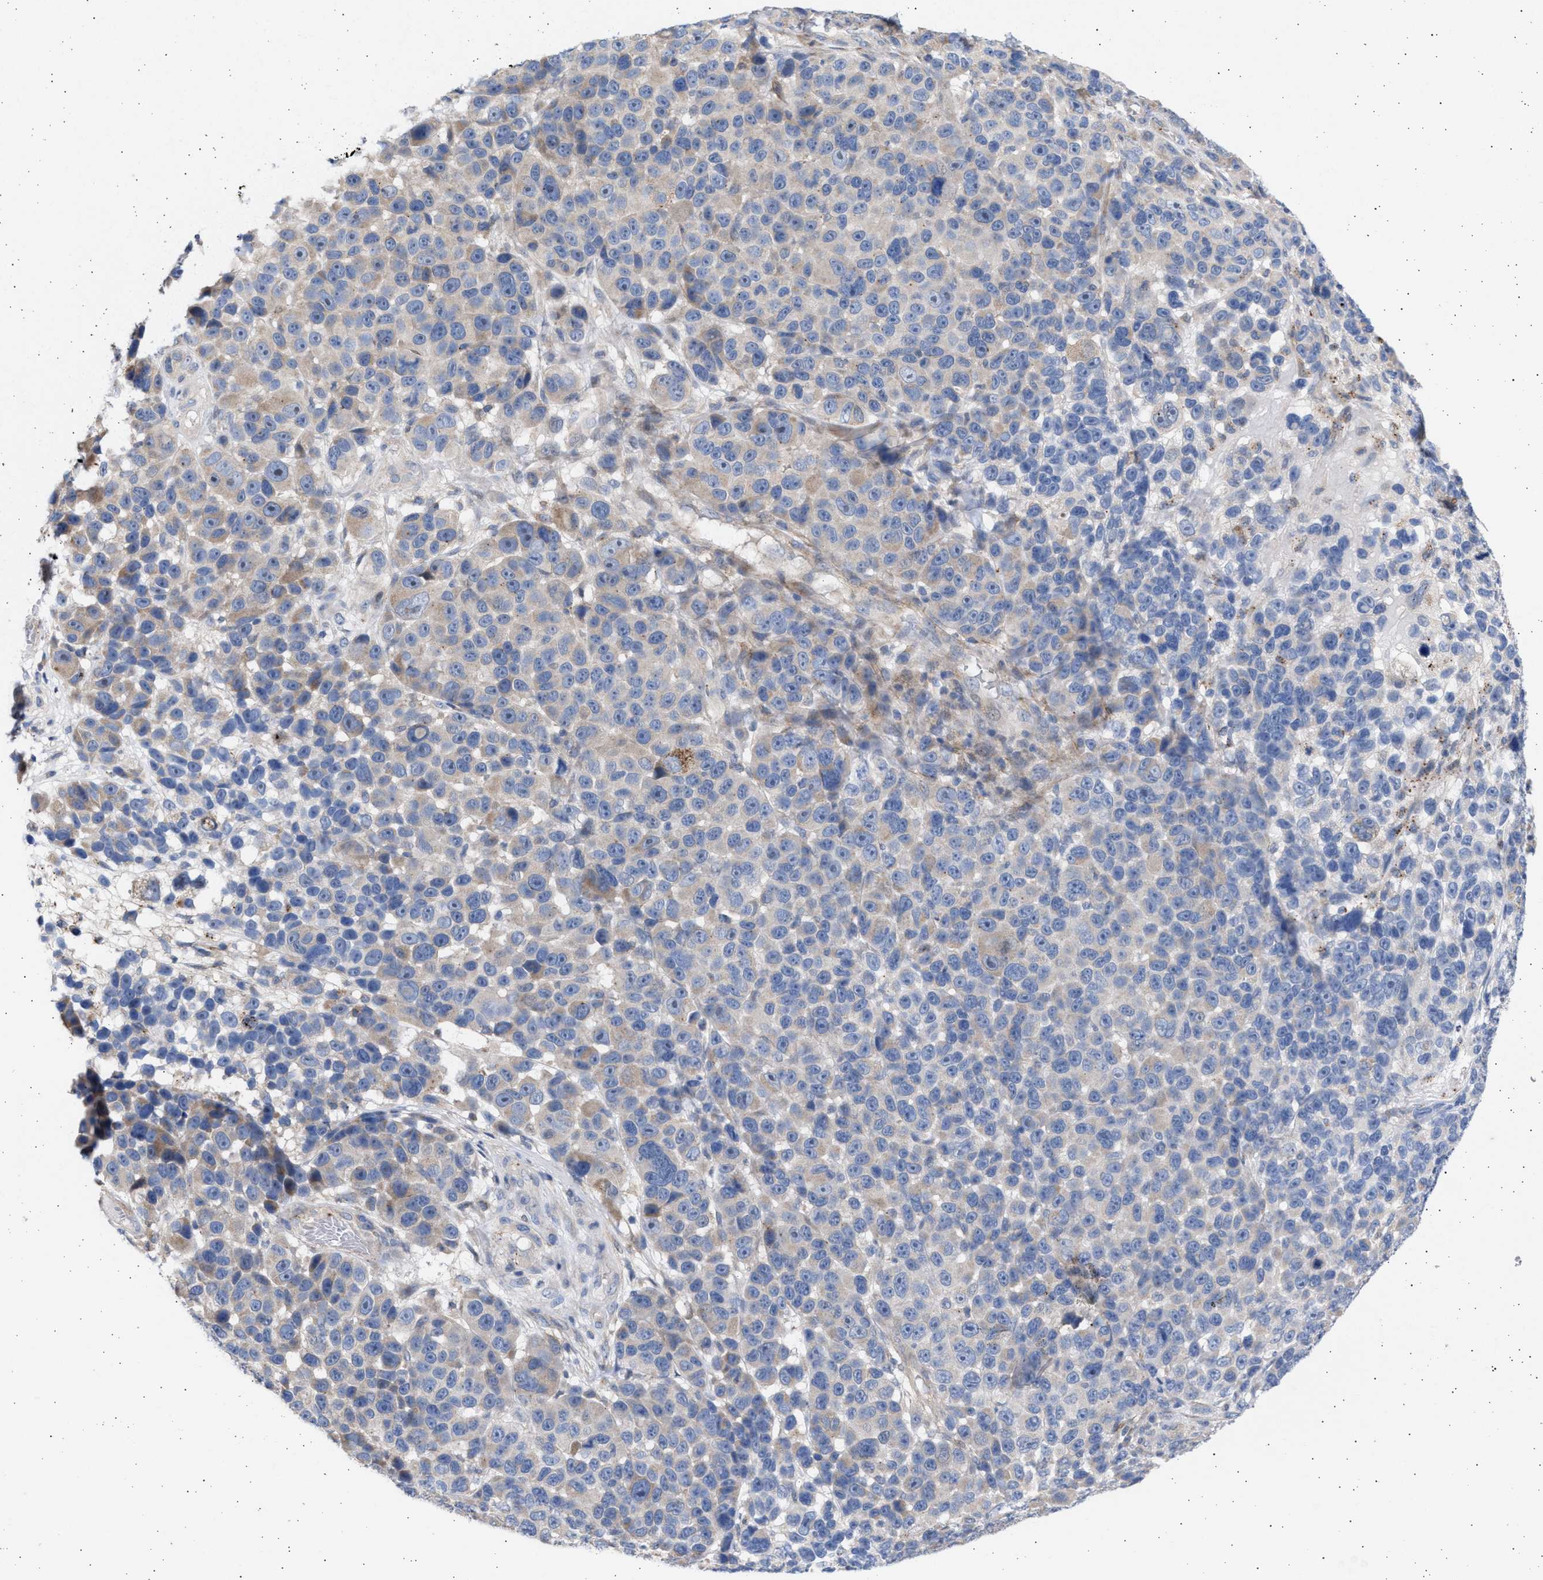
{"staining": {"intensity": "negative", "quantity": "none", "location": "none"}, "tissue": "melanoma", "cell_type": "Tumor cells", "image_type": "cancer", "snomed": [{"axis": "morphology", "description": "Malignant melanoma, NOS"}, {"axis": "topography", "description": "Skin"}], "caption": "Melanoma was stained to show a protein in brown. There is no significant positivity in tumor cells.", "gene": "NBR1", "patient": {"sex": "male", "age": 53}}